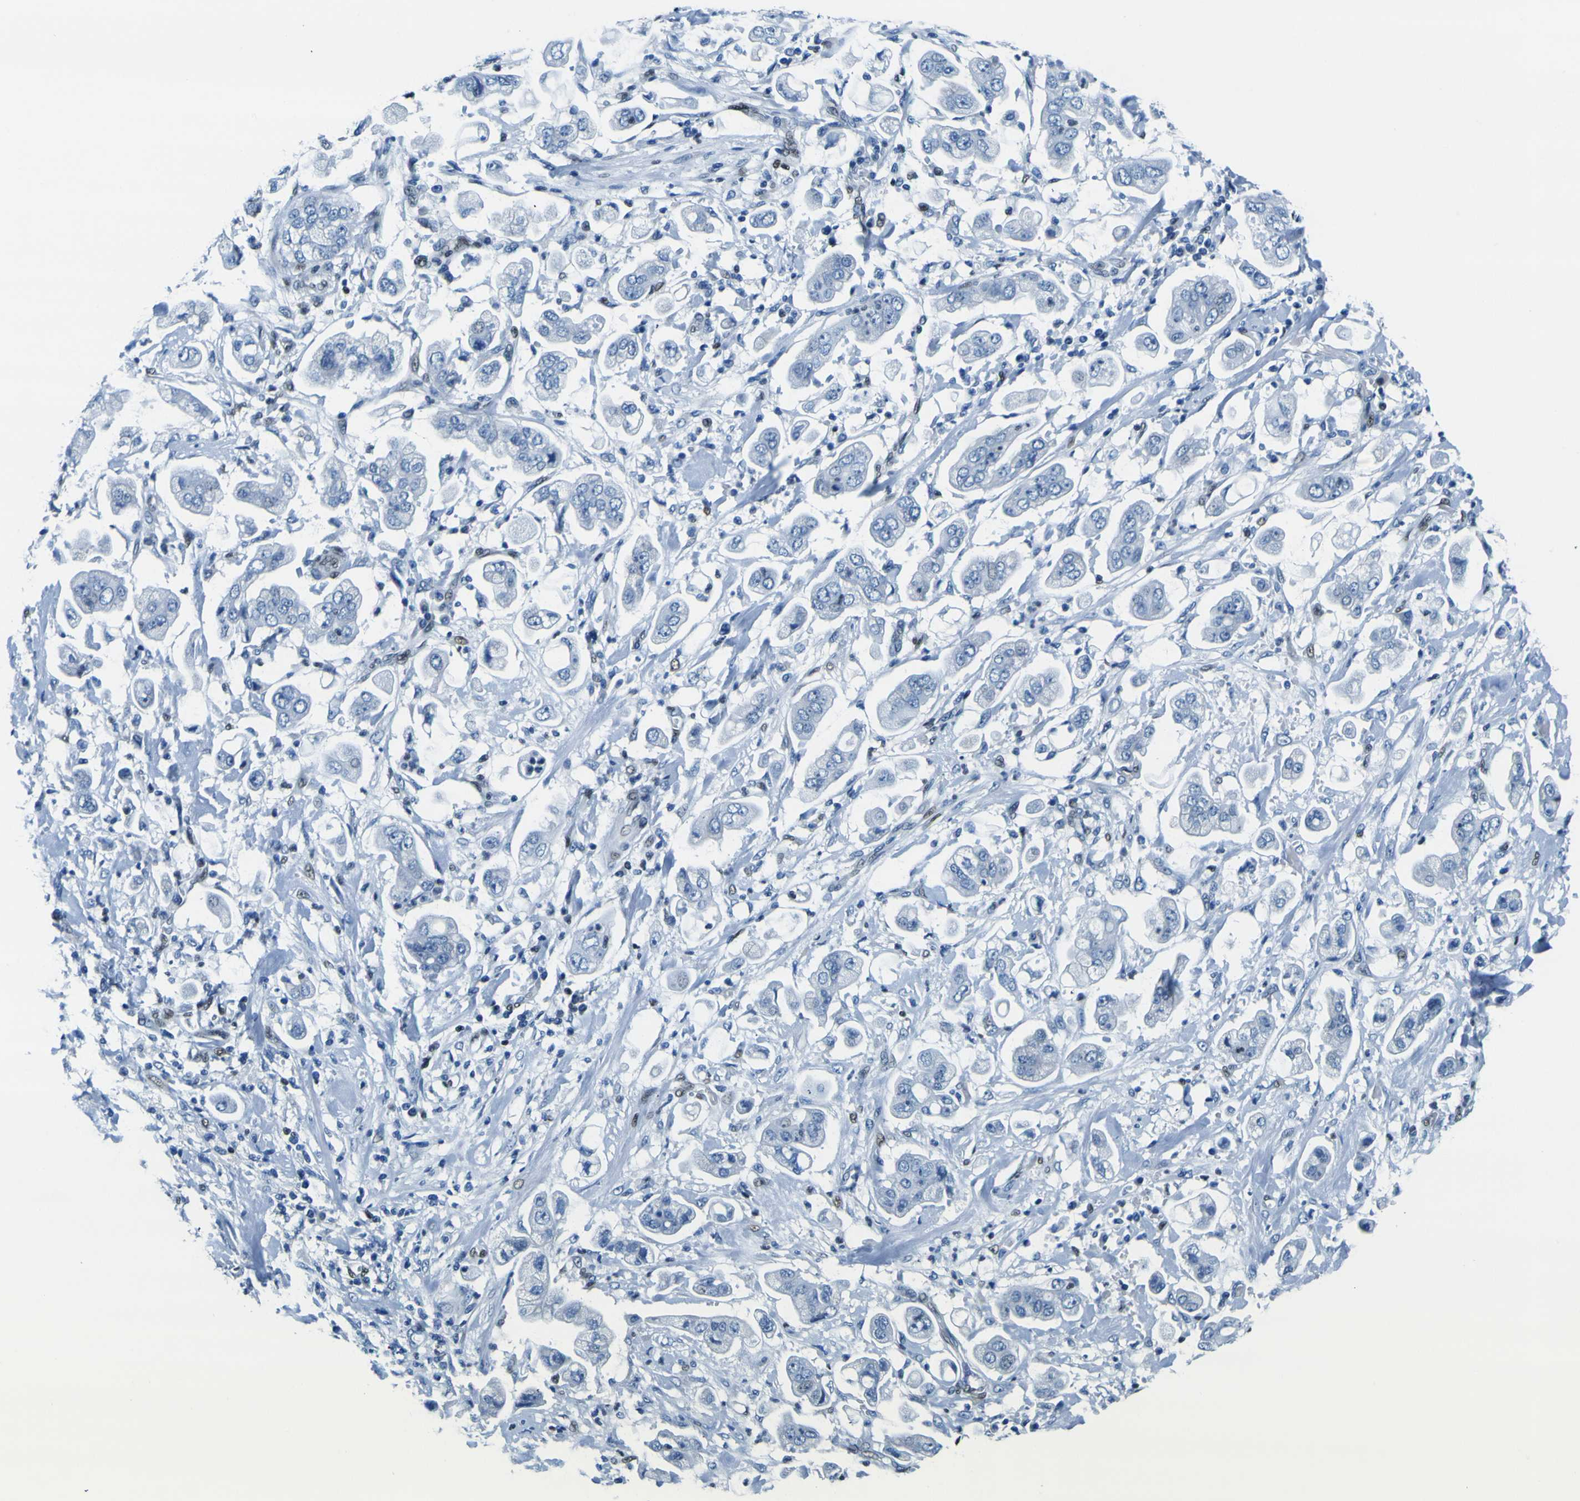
{"staining": {"intensity": "negative", "quantity": "none", "location": "none"}, "tissue": "stomach cancer", "cell_type": "Tumor cells", "image_type": "cancer", "snomed": [{"axis": "morphology", "description": "Adenocarcinoma, NOS"}, {"axis": "topography", "description": "Stomach"}], "caption": "This is a image of IHC staining of stomach cancer (adenocarcinoma), which shows no positivity in tumor cells. (Brightfield microscopy of DAB IHC at high magnification).", "gene": "SP1", "patient": {"sex": "male", "age": 62}}